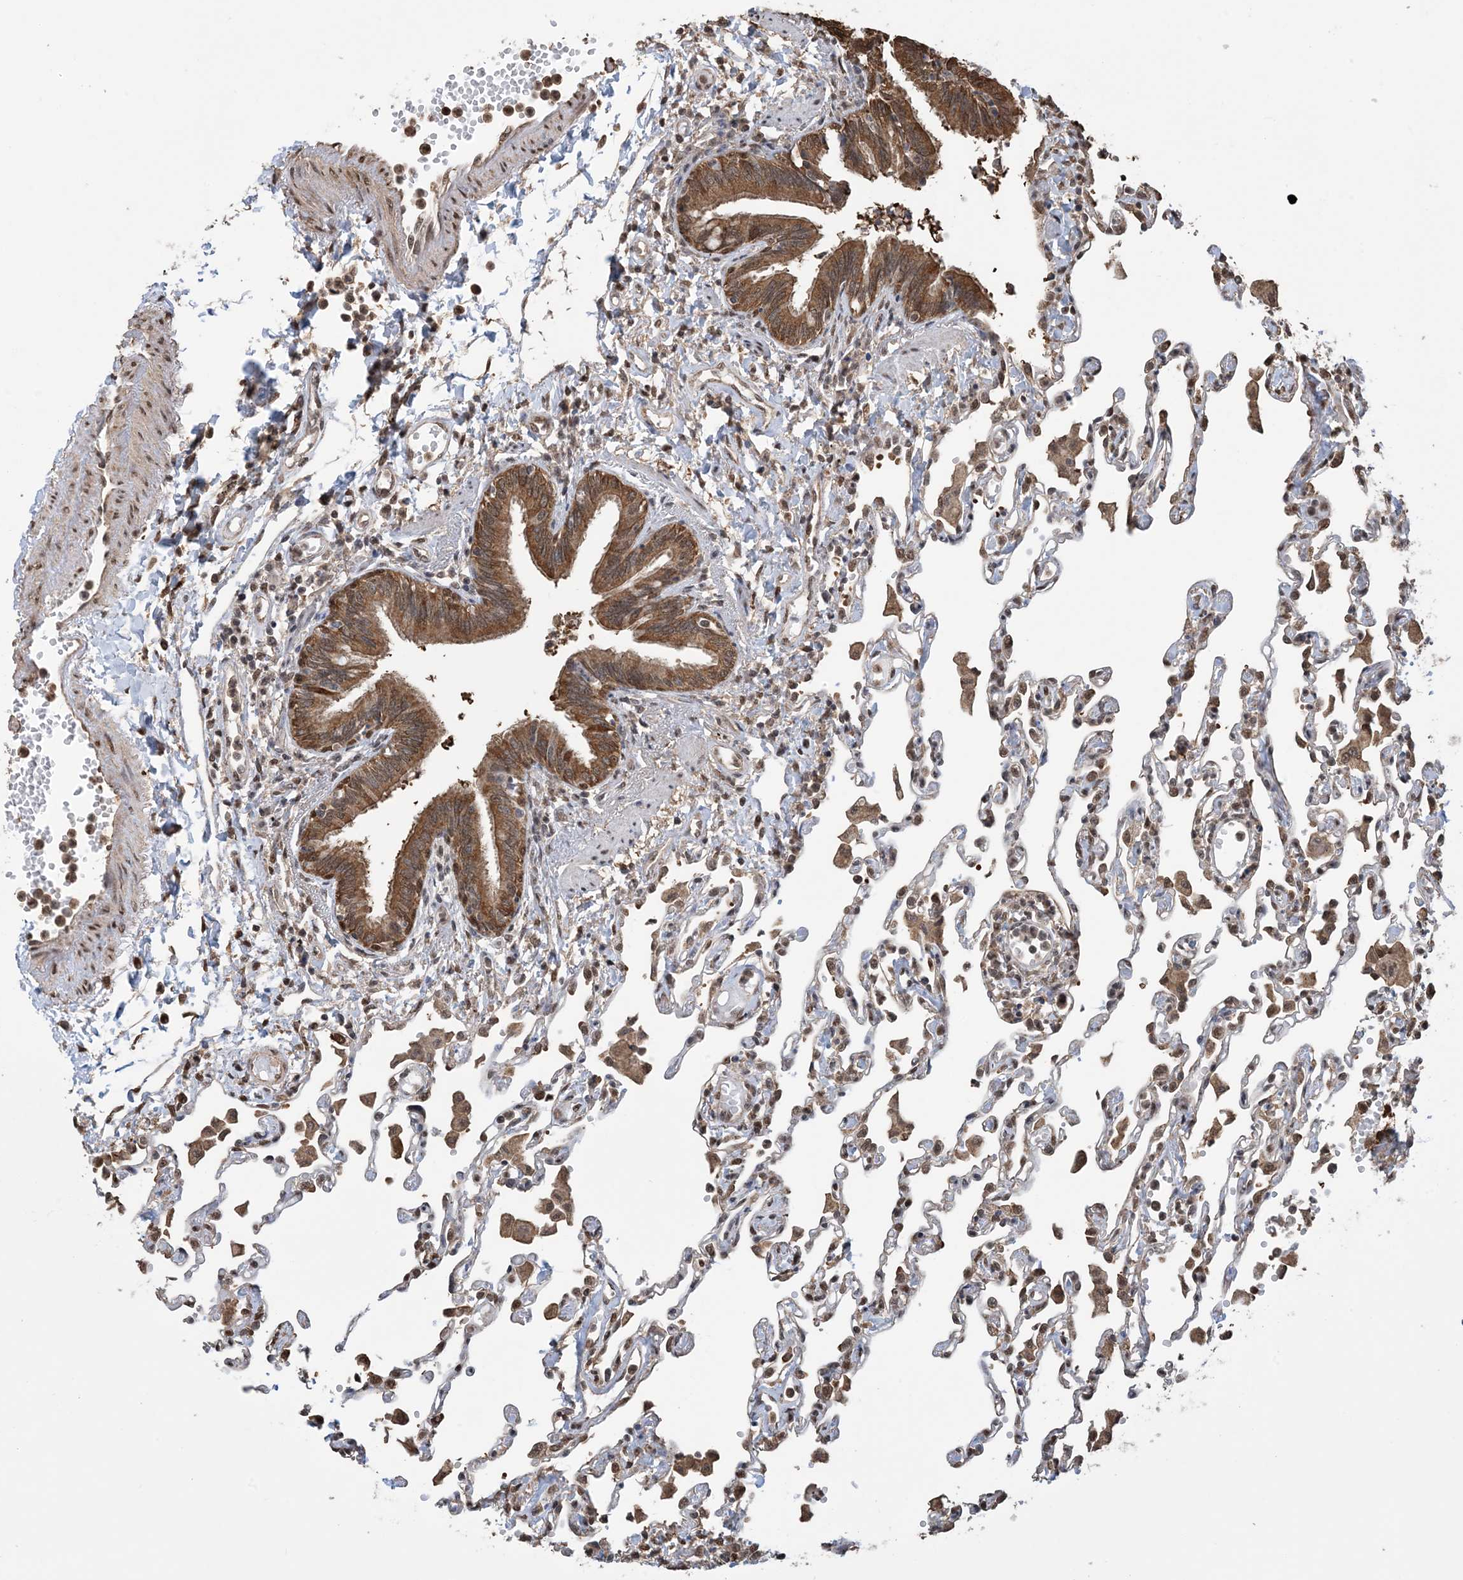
{"staining": {"intensity": "moderate", "quantity": "<25%", "location": "cytoplasmic/membranous,nuclear"}, "tissue": "lung", "cell_type": "Alveolar cells", "image_type": "normal", "snomed": [{"axis": "morphology", "description": "Normal tissue, NOS"}, {"axis": "topography", "description": "Bronchus"}, {"axis": "topography", "description": "Lung"}], "caption": "Protein staining of normal lung demonstrates moderate cytoplasmic/membranous,nuclear expression in approximately <25% of alveolar cells.", "gene": "HSPA1A", "patient": {"sex": "female", "age": 49}}